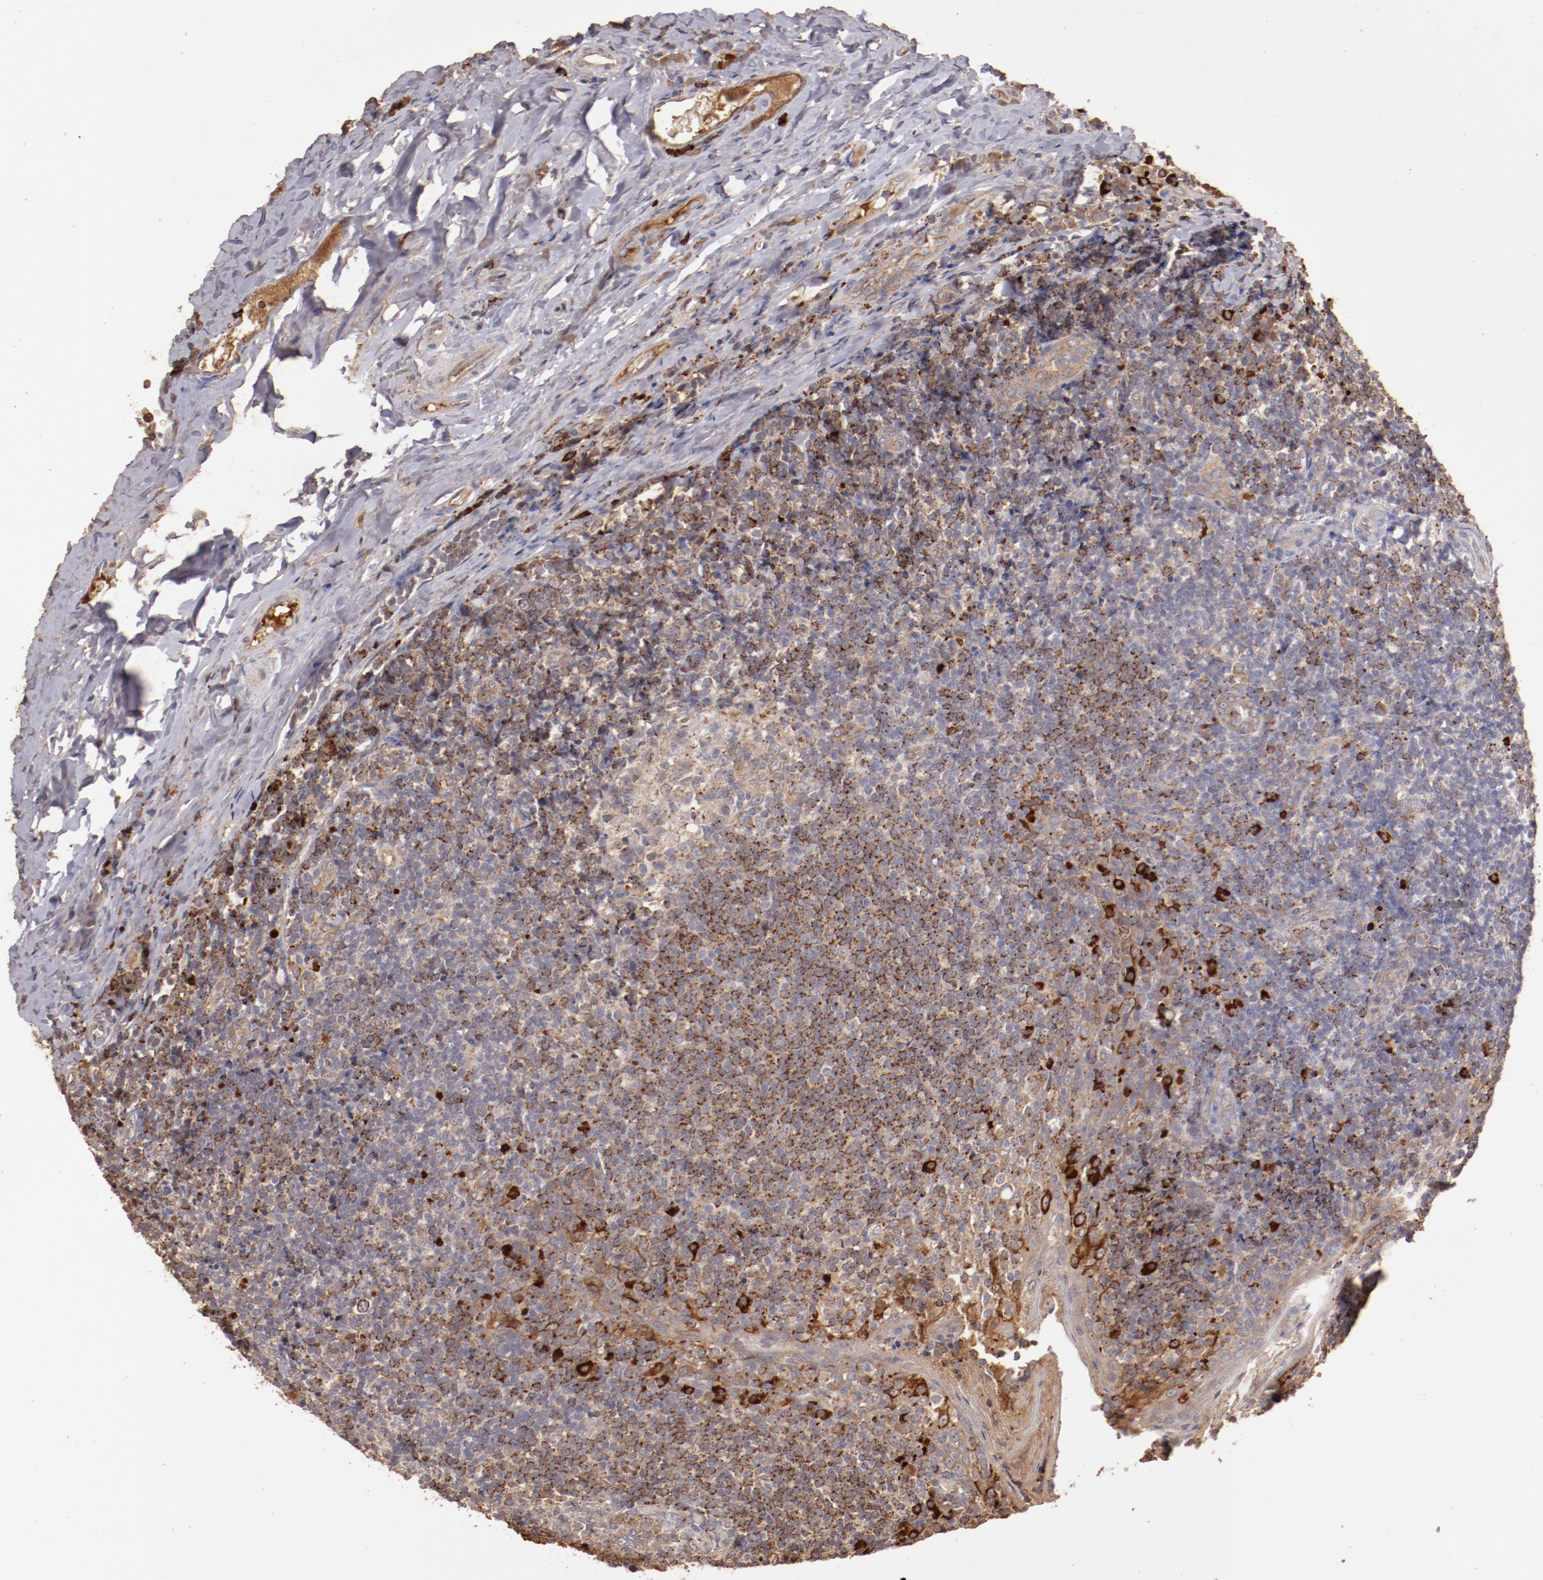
{"staining": {"intensity": "weak", "quantity": "<25%", "location": "cytoplasmic/membranous"}, "tissue": "tonsil", "cell_type": "Germinal center cells", "image_type": "normal", "snomed": [{"axis": "morphology", "description": "Normal tissue, NOS"}, {"axis": "topography", "description": "Tonsil"}], "caption": "Human tonsil stained for a protein using immunohistochemistry displays no staining in germinal center cells.", "gene": "SRRD", "patient": {"sex": "male", "age": 31}}